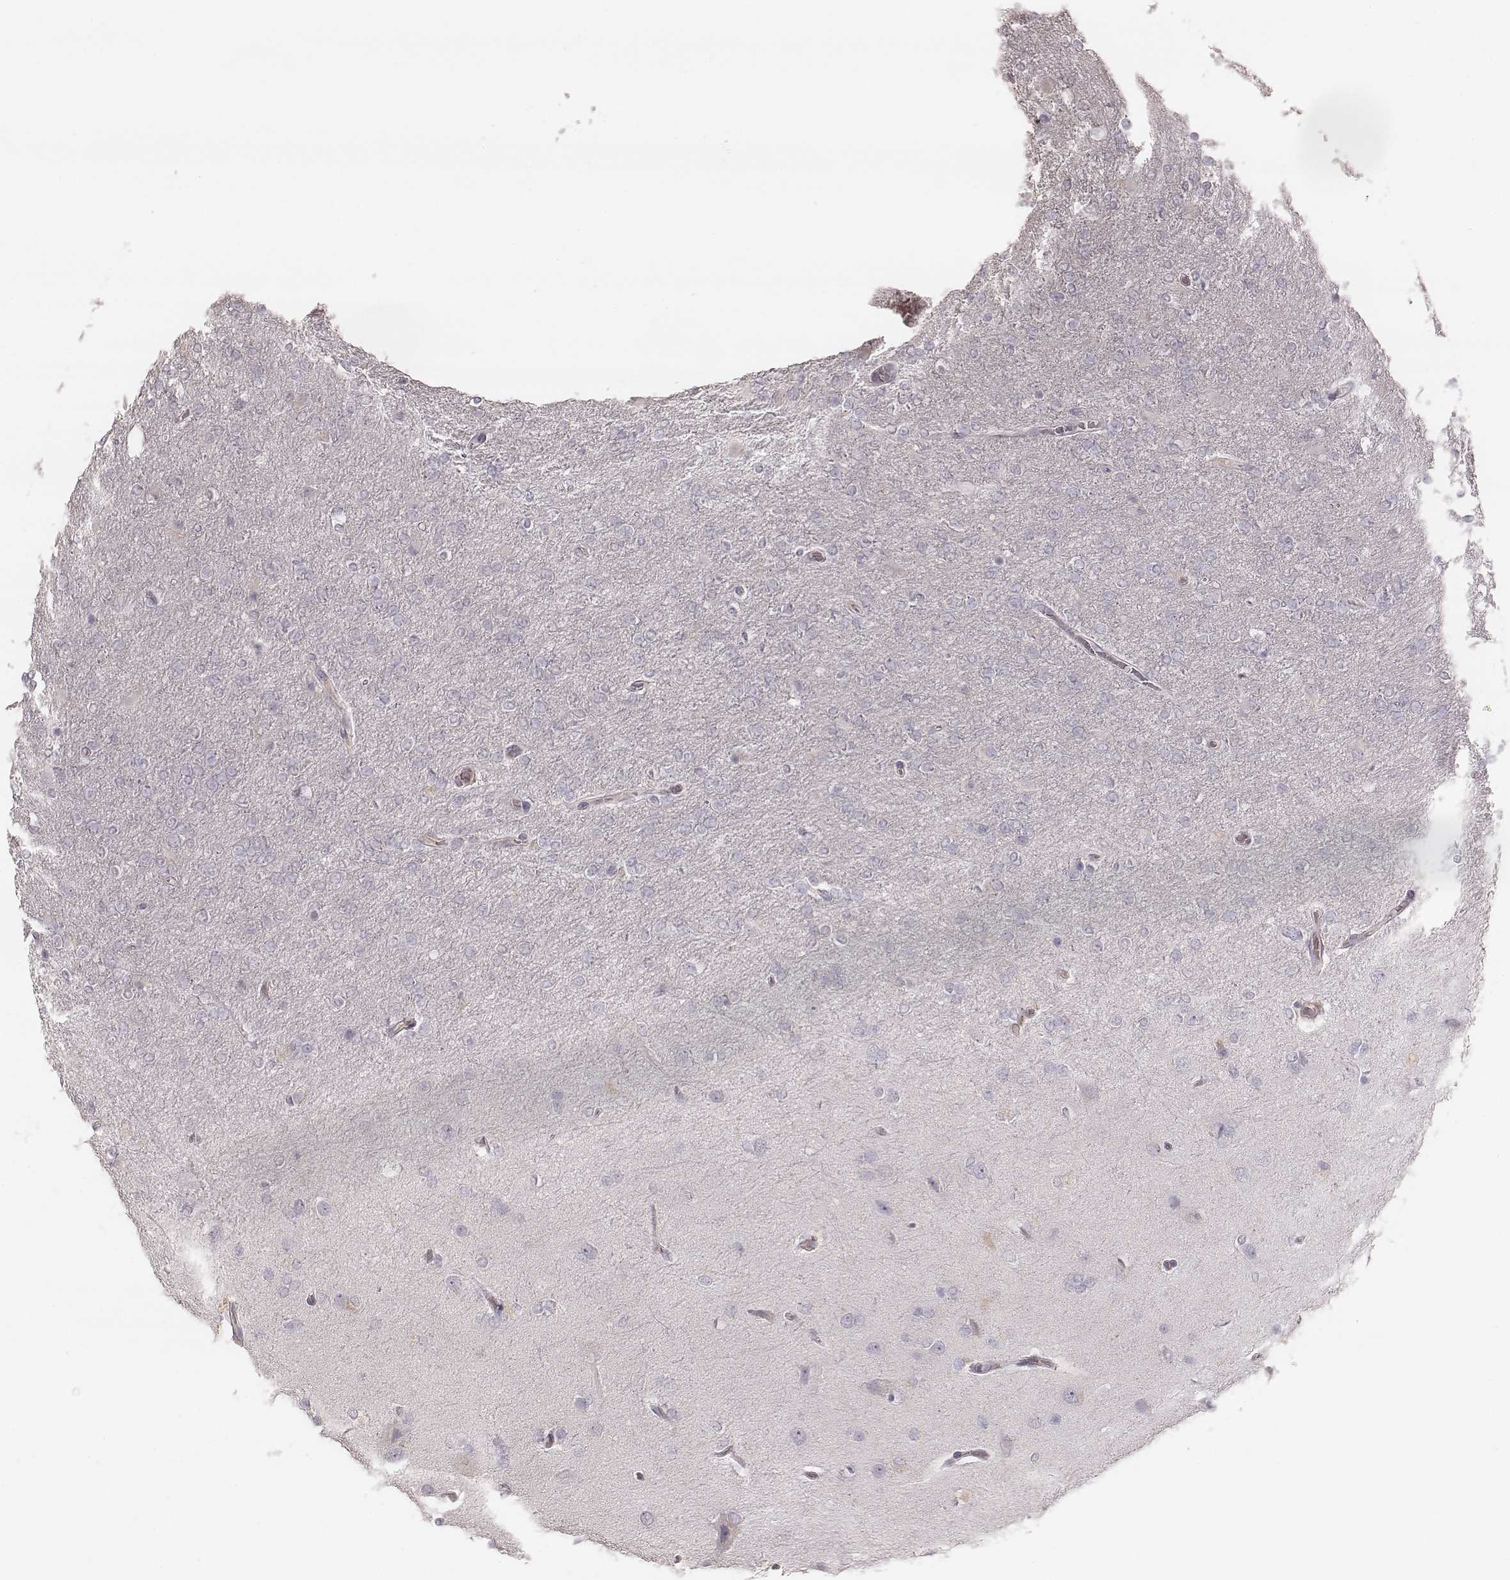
{"staining": {"intensity": "negative", "quantity": "none", "location": "none"}, "tissue": "glioma", "cell_type": "Tumor cells", "image_type": "cancer", "snomed": [{"axis": "morphology", "description": "Glioma, malignant, High grade"}, {"axis": "topography", "description": "Cerebral cortex"}], "caption": "Malignant glioma (high-grade) was stained to show a protein in brown. There is no significant staining in tumor cells.", "gene": "SMIM24", "patient": {"sex": "male", "age": 70}}